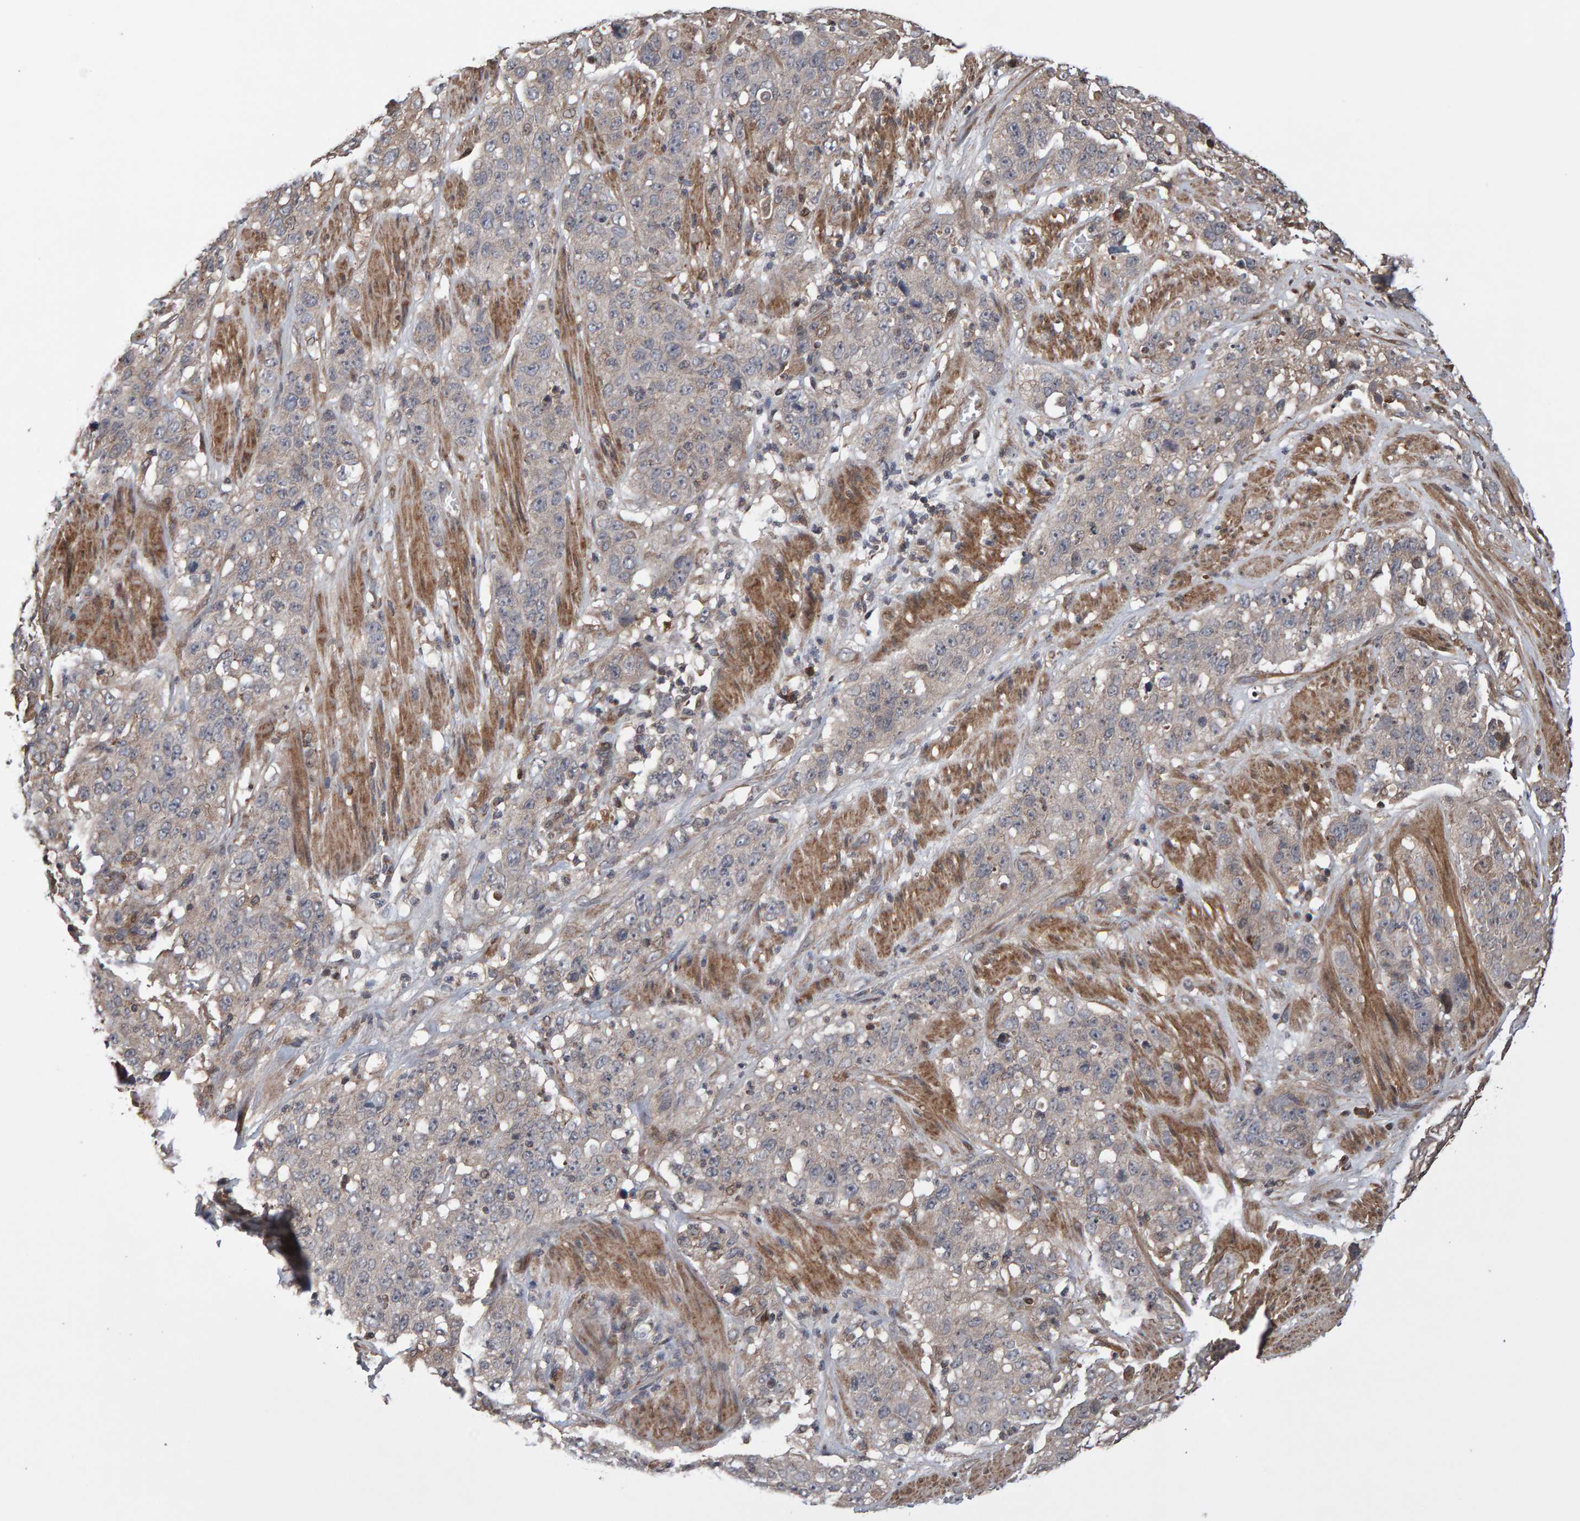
{"staining": {"intensity": "weak", "quantity": "25%-75%", "location": "cytoplasmic/membranous"}, "tissue": "stomach cancer", "cell_type": "Tumor cells", "image_type": "cancer", "snomed": [{"axis": "morphology", "description": "Adenocarcinoma, NOS"}, {"axis": "topography", "description": "Stomach"}], "caption": "Stomach cancer (adenocarcinoma) stained for a protein demonstrates weak cytoplasmic/membranous positivity in tumor cells.", "gene": "PECR", "patient": {"sex": "male", "age": 48}}